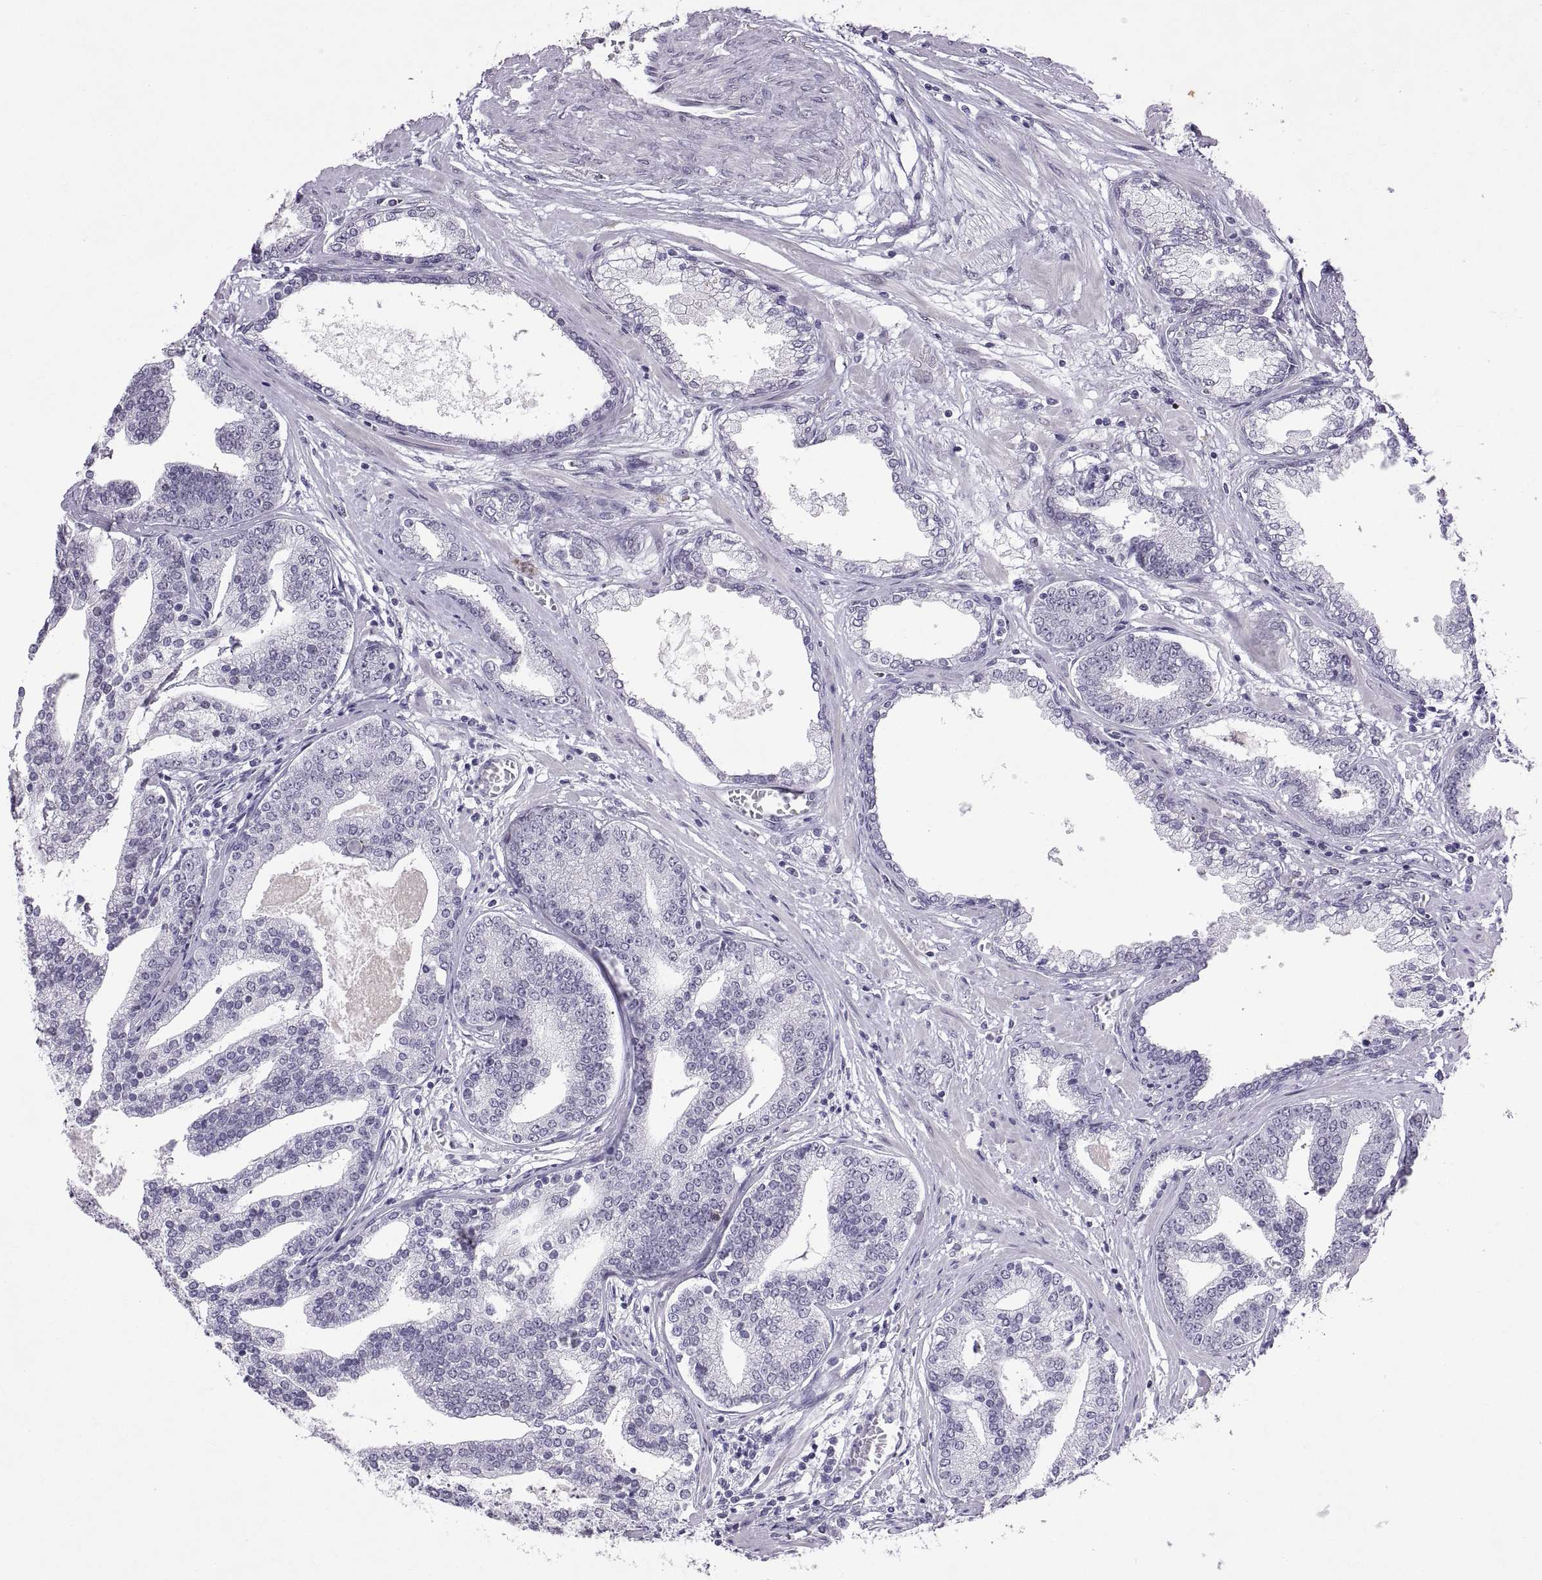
{"staining": {"intensity": "negative", "quantity": "none", "location": "none"}, "tissue": "prostate cancer", "cell_type": "Tumor cells", "image_type": "cancer", "snomed": [{"axis": "morphology", "description": "Adenocarcinoma, NOS"}, {"axis": "topography", "description": "Prostate"}], "caption": "DAB immunohistochemical staining of human prostate cancer shows no significant positivity in tumor cells.", "gene": "KRT77", "patient": {"sex": "male", "age": 64}}